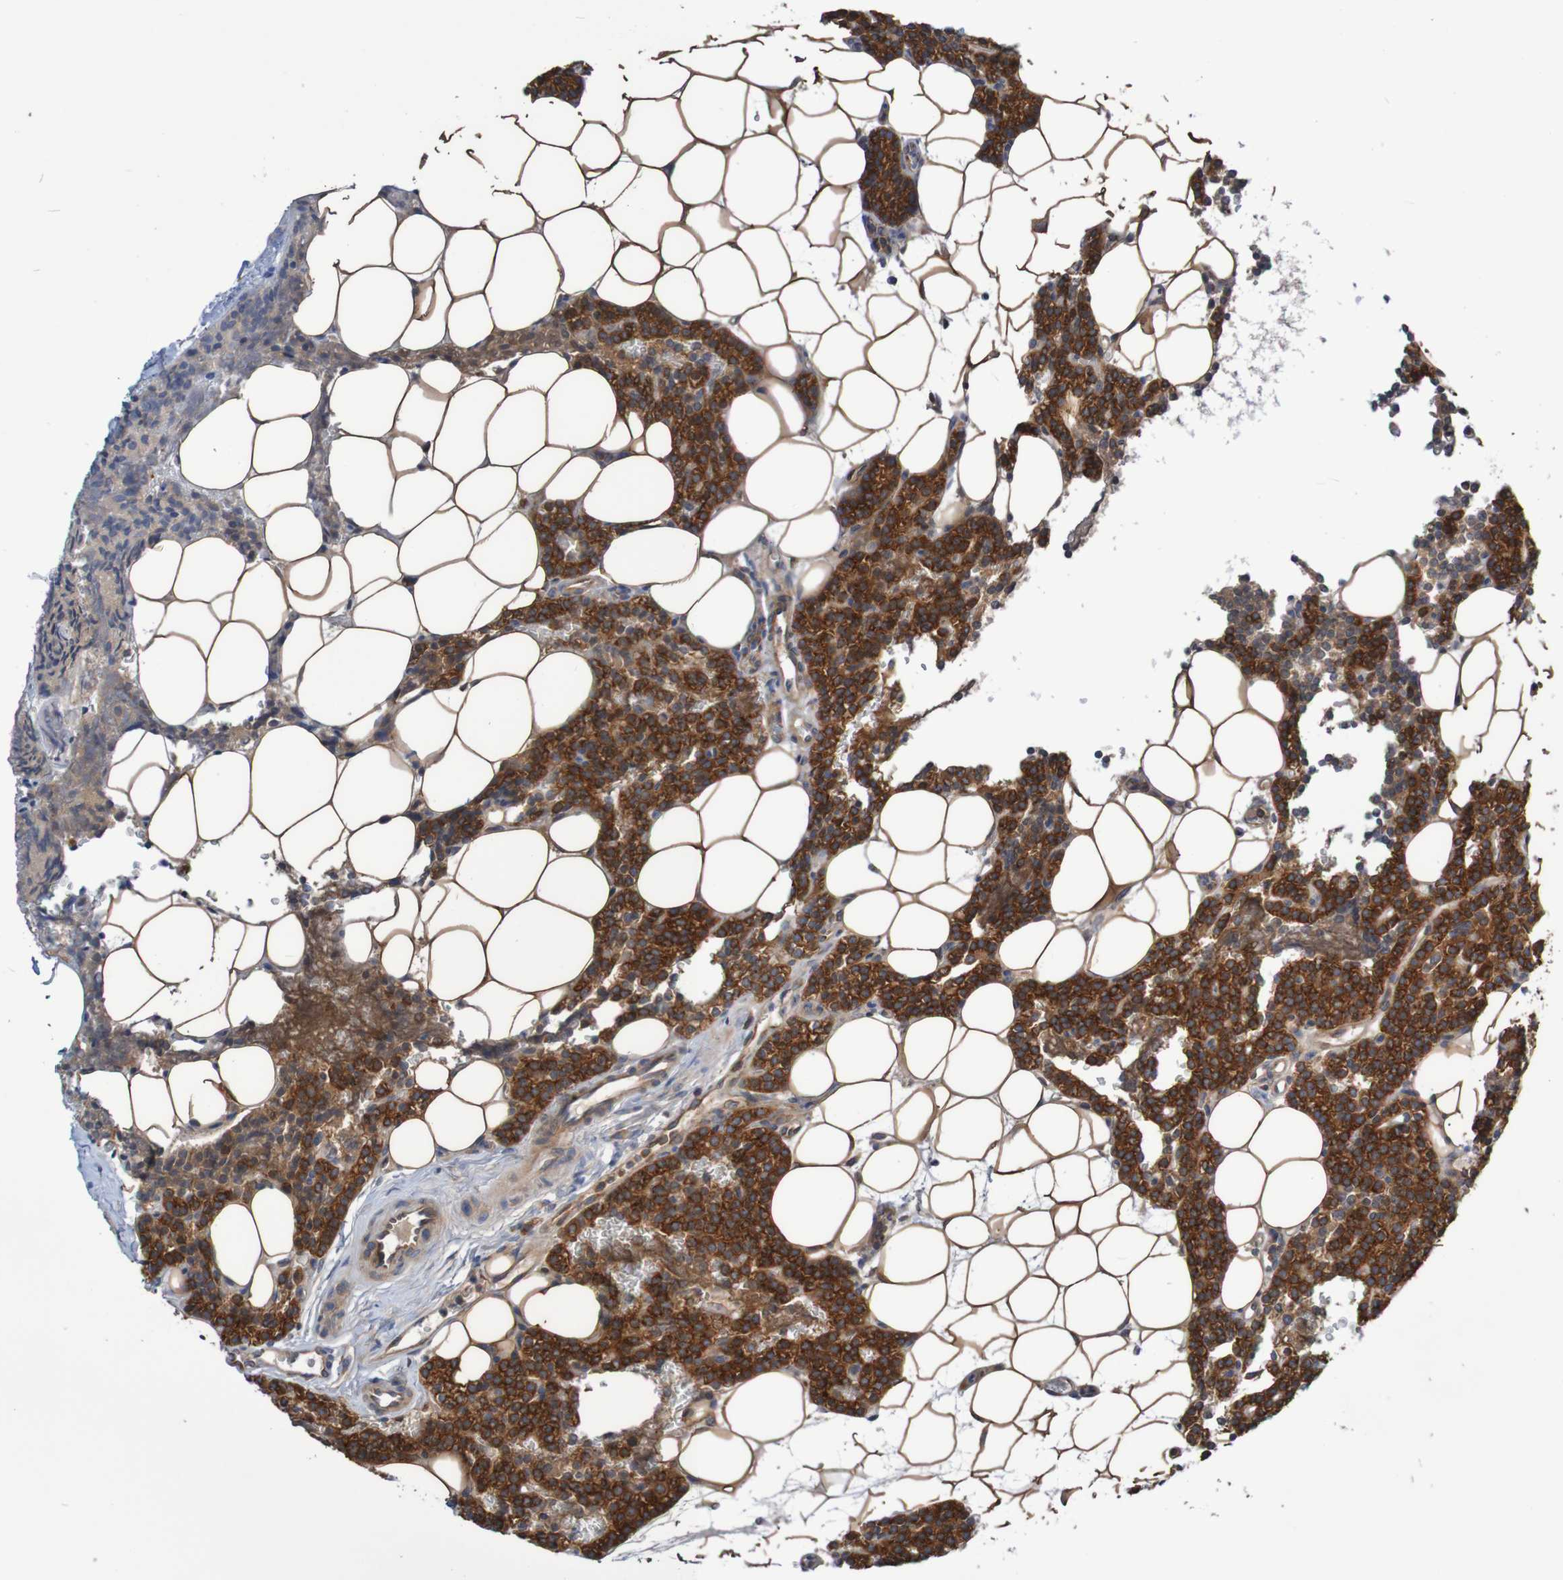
{"staining": {"intensity": "strong", "quantity": ">75%", "location": "cytoplasmic/membranous"}, "tissue": "parathyroid gland", "cell_type": "Glandular cells", "image_type": "normal", "snomed": [{"axis": "morphology", "description": "Normal tissue, NOS"}, {"axis": "morphology", "description": "Adenoma, NOS"}, {"axis": "topography", "description": "Parathyroid gland"}], "caption": "IHC photomicrograph of benign parathyroid gland: parathyroid gland stained using IHC reveals high levels of strong protein expression localized specifically in the cytoplasmic/membranous of glandular cells, appearing as a cytoplasmic/membranous brown color.", "gene": "LRRC47", "patient": {"sex": "female", "age": 51}}